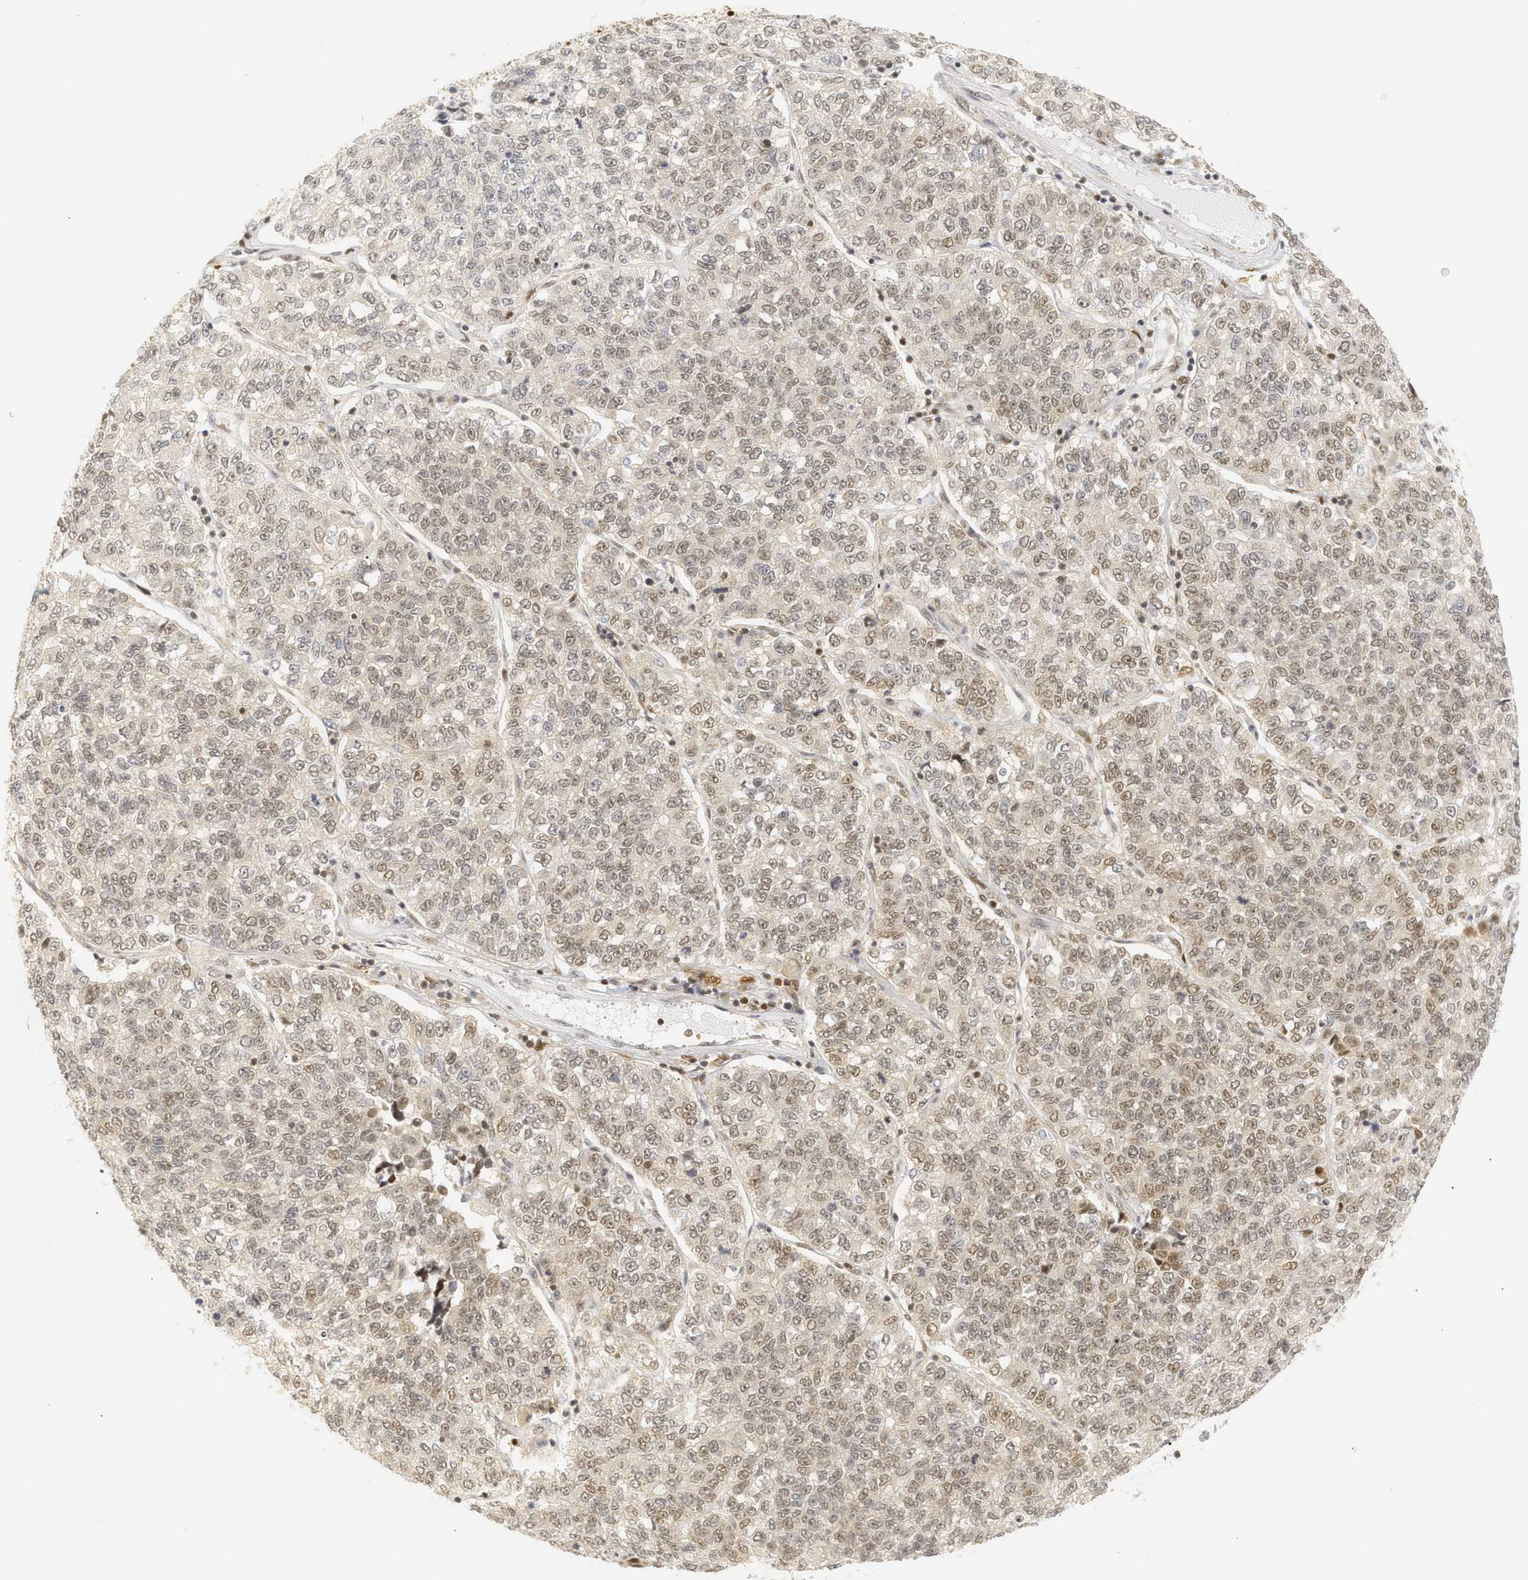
{"staining": {"intensity": "weak", "quantity": "25%-75%", "location": "nuclear"}, "tissue": "lung cancer", "cell_type": "Tumor cells", "image_type": "cancer", "snomed": [{"axis": "morphology", "description": "Adenocarcinoma, NOS"}, {"axis": "topography", "description": "Lung"}], "caption": "High-magnification brightfield microscopy of adenocarcinoma (lung) stained with DAB (3,3'-diaminobenzidine) (brown) and counterstained with hematoxylin (blue). tumor cells exhibit weak nuclear staining is seen in about25%-75% of cells.", "gene": "SSBP2", "patient": {"sex": "male", "age": 49}}